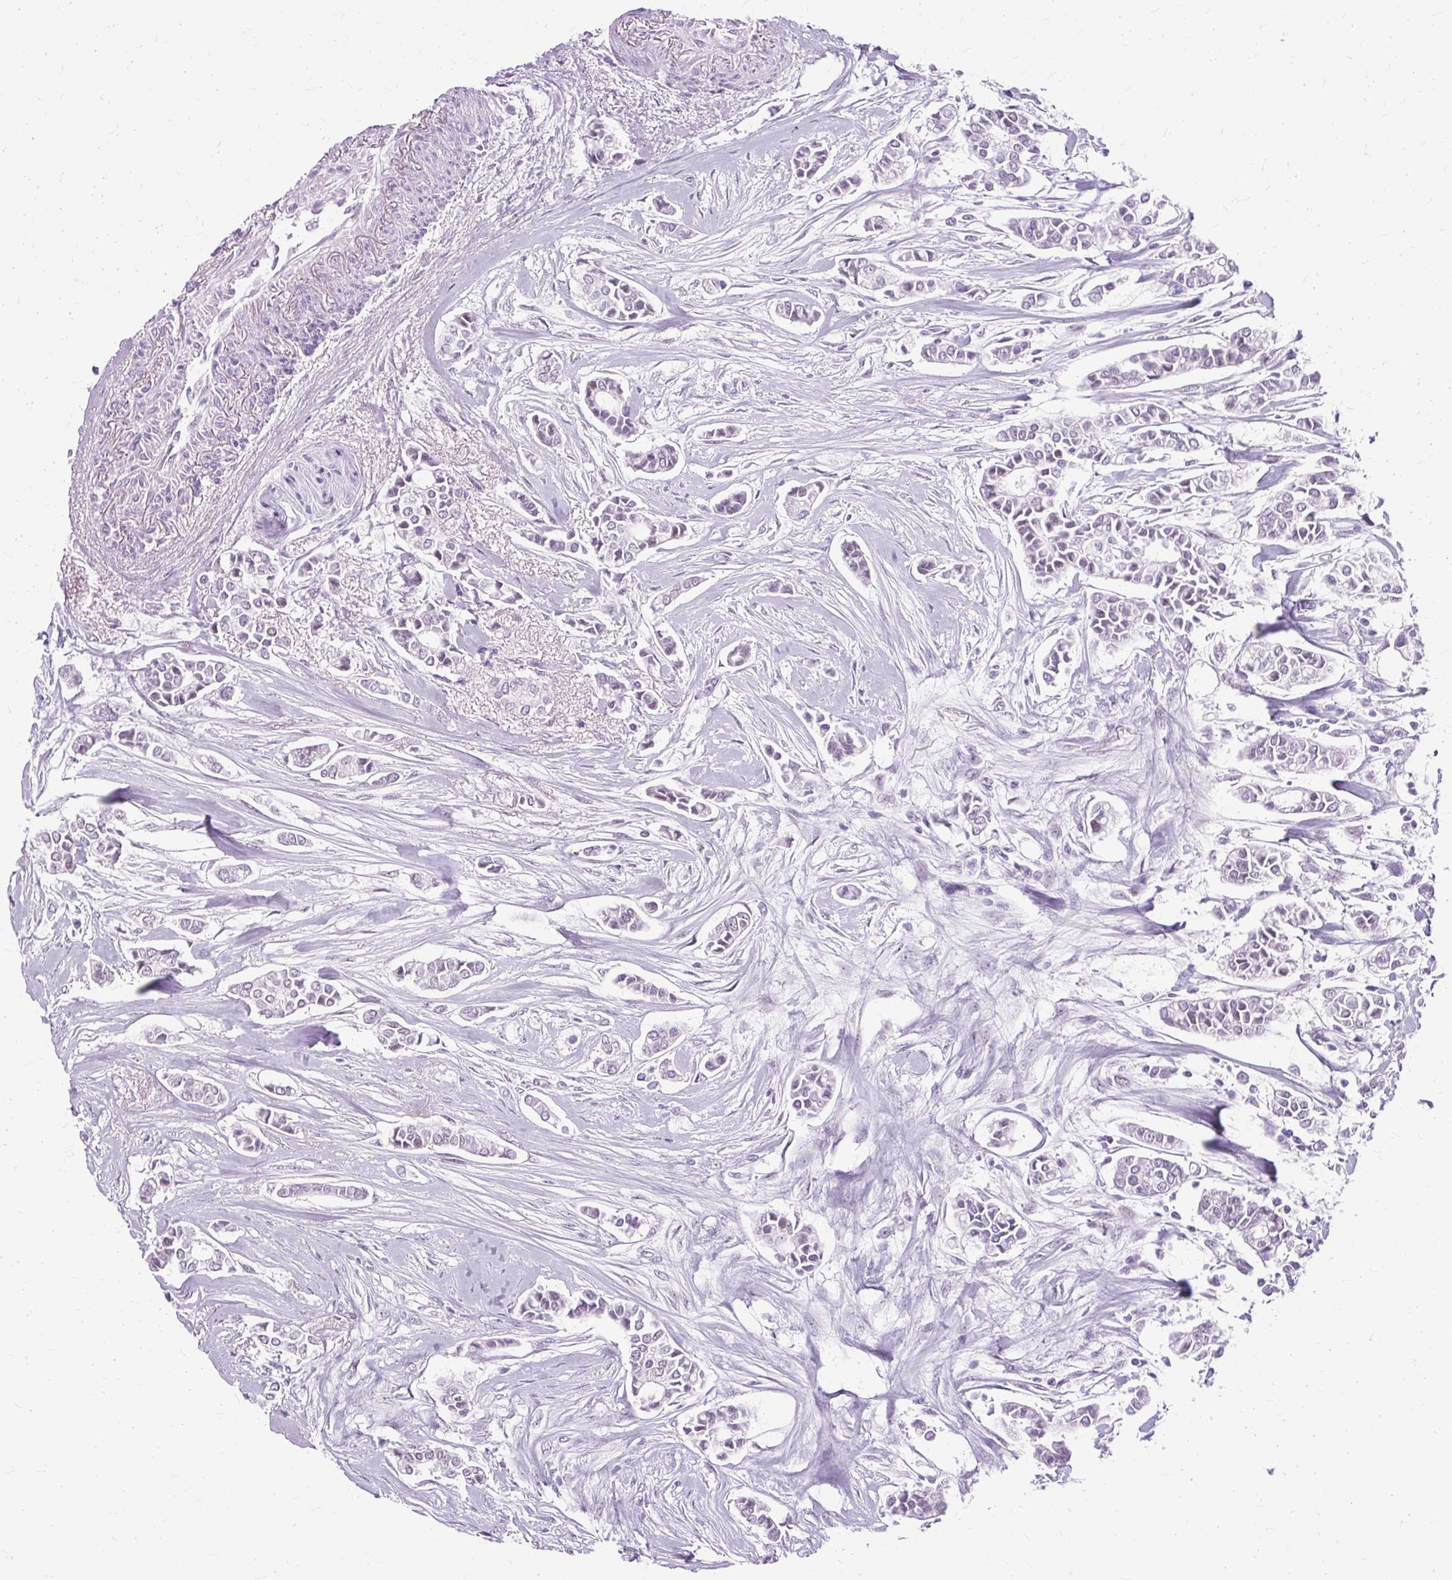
{"staining": {"intensity": "negative", "quantity": "none", "location": "none"}, "tissue": "breast cancer", "cell_type": "Tumor cells", "image_type": "cancer", "snomed": [{"axis": "morphology", "description": "Duct carcinoma"}, {"axis": "topography", "description": "Breast"}], "caption": "This is an IHC photomicrograph of breast cancer. There is no staining in tumor cells.", "gene": "RYBP", "patient": {"sex": "female", "age": 84}}